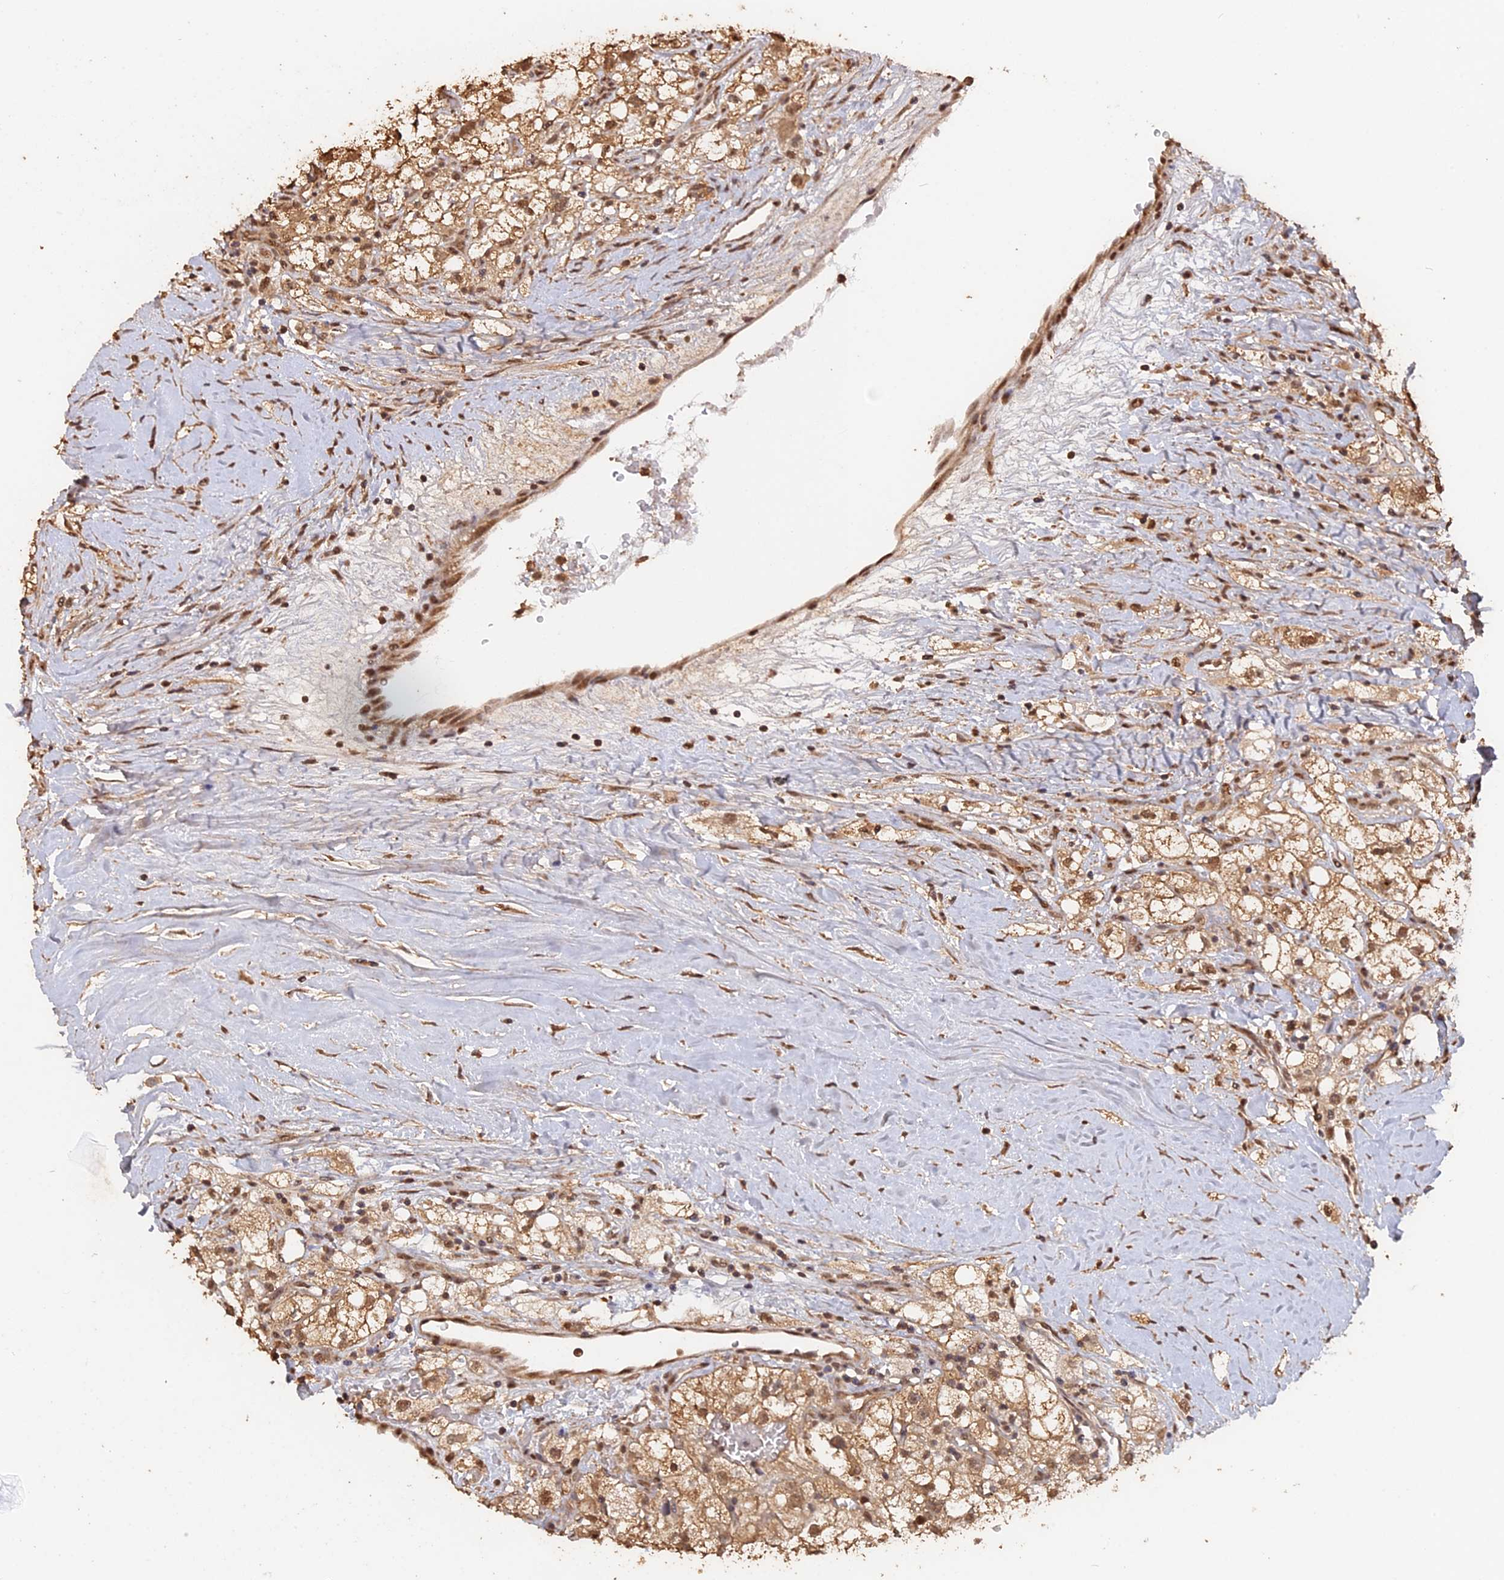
{"staining": {"intensity": "moderate", "quantity": ">75%", "location": "cytoplasmic/membranous,nuclear"}, "tissue": "renal cancer", "cell_type": "Tumor cells", "image_type": "cancer", "snomed": [{"axis": "morphology", "description": "Adenocarcinoma, NOS"}, {"axis": "topography", "description": "Kidney"}], "caption": "Immunohistochemistry (IHC) staining of adenocarcinoma (renal), which demonstrates medium levels of moderate cytoplasmic/membranous and nuclear expression in about >75% of tumor cells indicating moderate cytoplasmic/membranous and nuclear protein positivity. The staining was performed using DAB (3,3'-diaminobenzidine) (brown) for protein detection and nuclei were counterstained in hematoxylin (blue).", "gene": "PSMC6", "patient": {"sex": "male", "age": 59}}